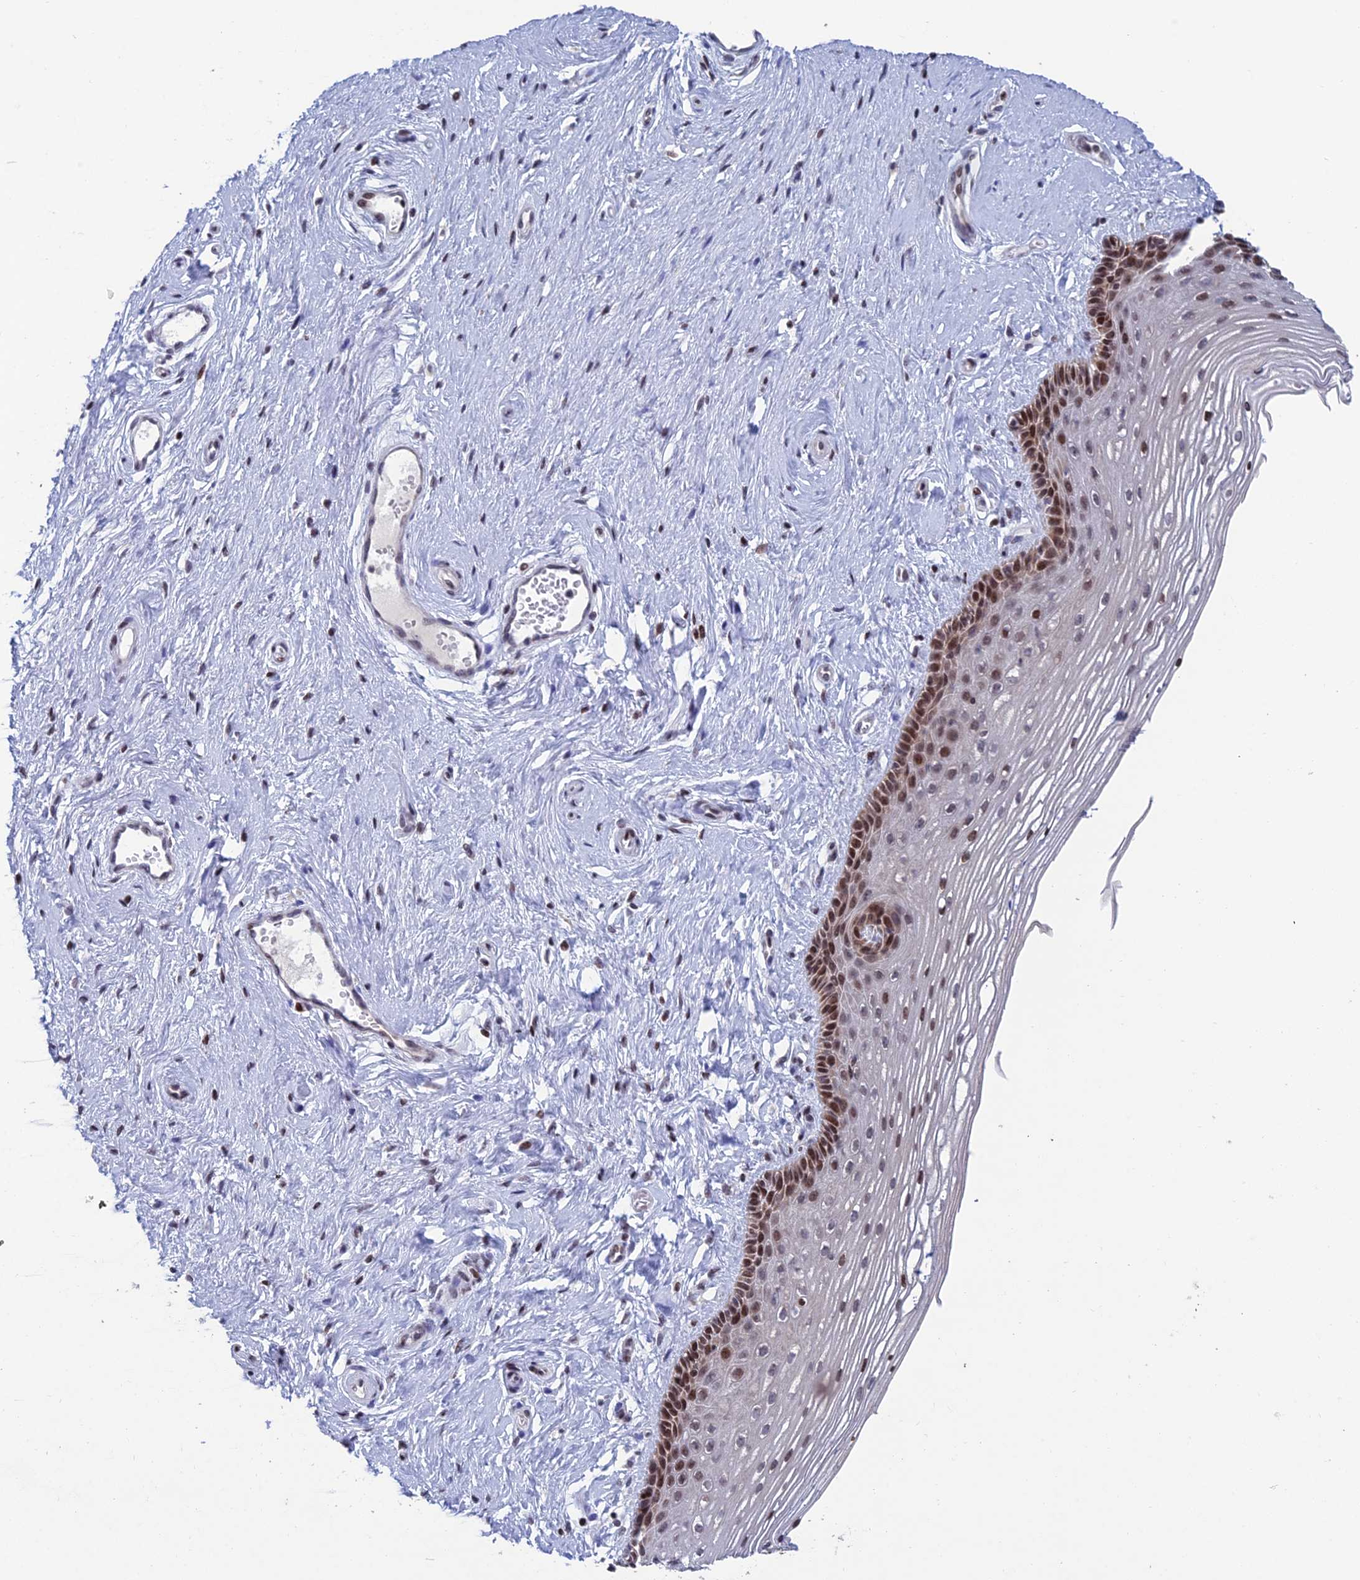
{"staining": {"intensity": "strong", "quantity": "25%-75%", "location": "nuclear"}, "tissue": "vagina", "cell_type": "Squamous epithelial cells", "image_type": "normal", "snomed": [{"axis": "morphology", "description": "Normal tissue, NOS"}, {"axis": "topography", "description": "Vagina"}], "caption": "Vagina stained with immunohistochemistry (IHC) exhibits strong nuclear positivity in approximately 25%-75% of squamous epithelial cells. The staining was performed using DAB, with brown indicating positive protein expression. Nuclei are stained blue with hematoxylin.", "gene": "AFF3", "patient": {"sex": "female", "age": 46}}